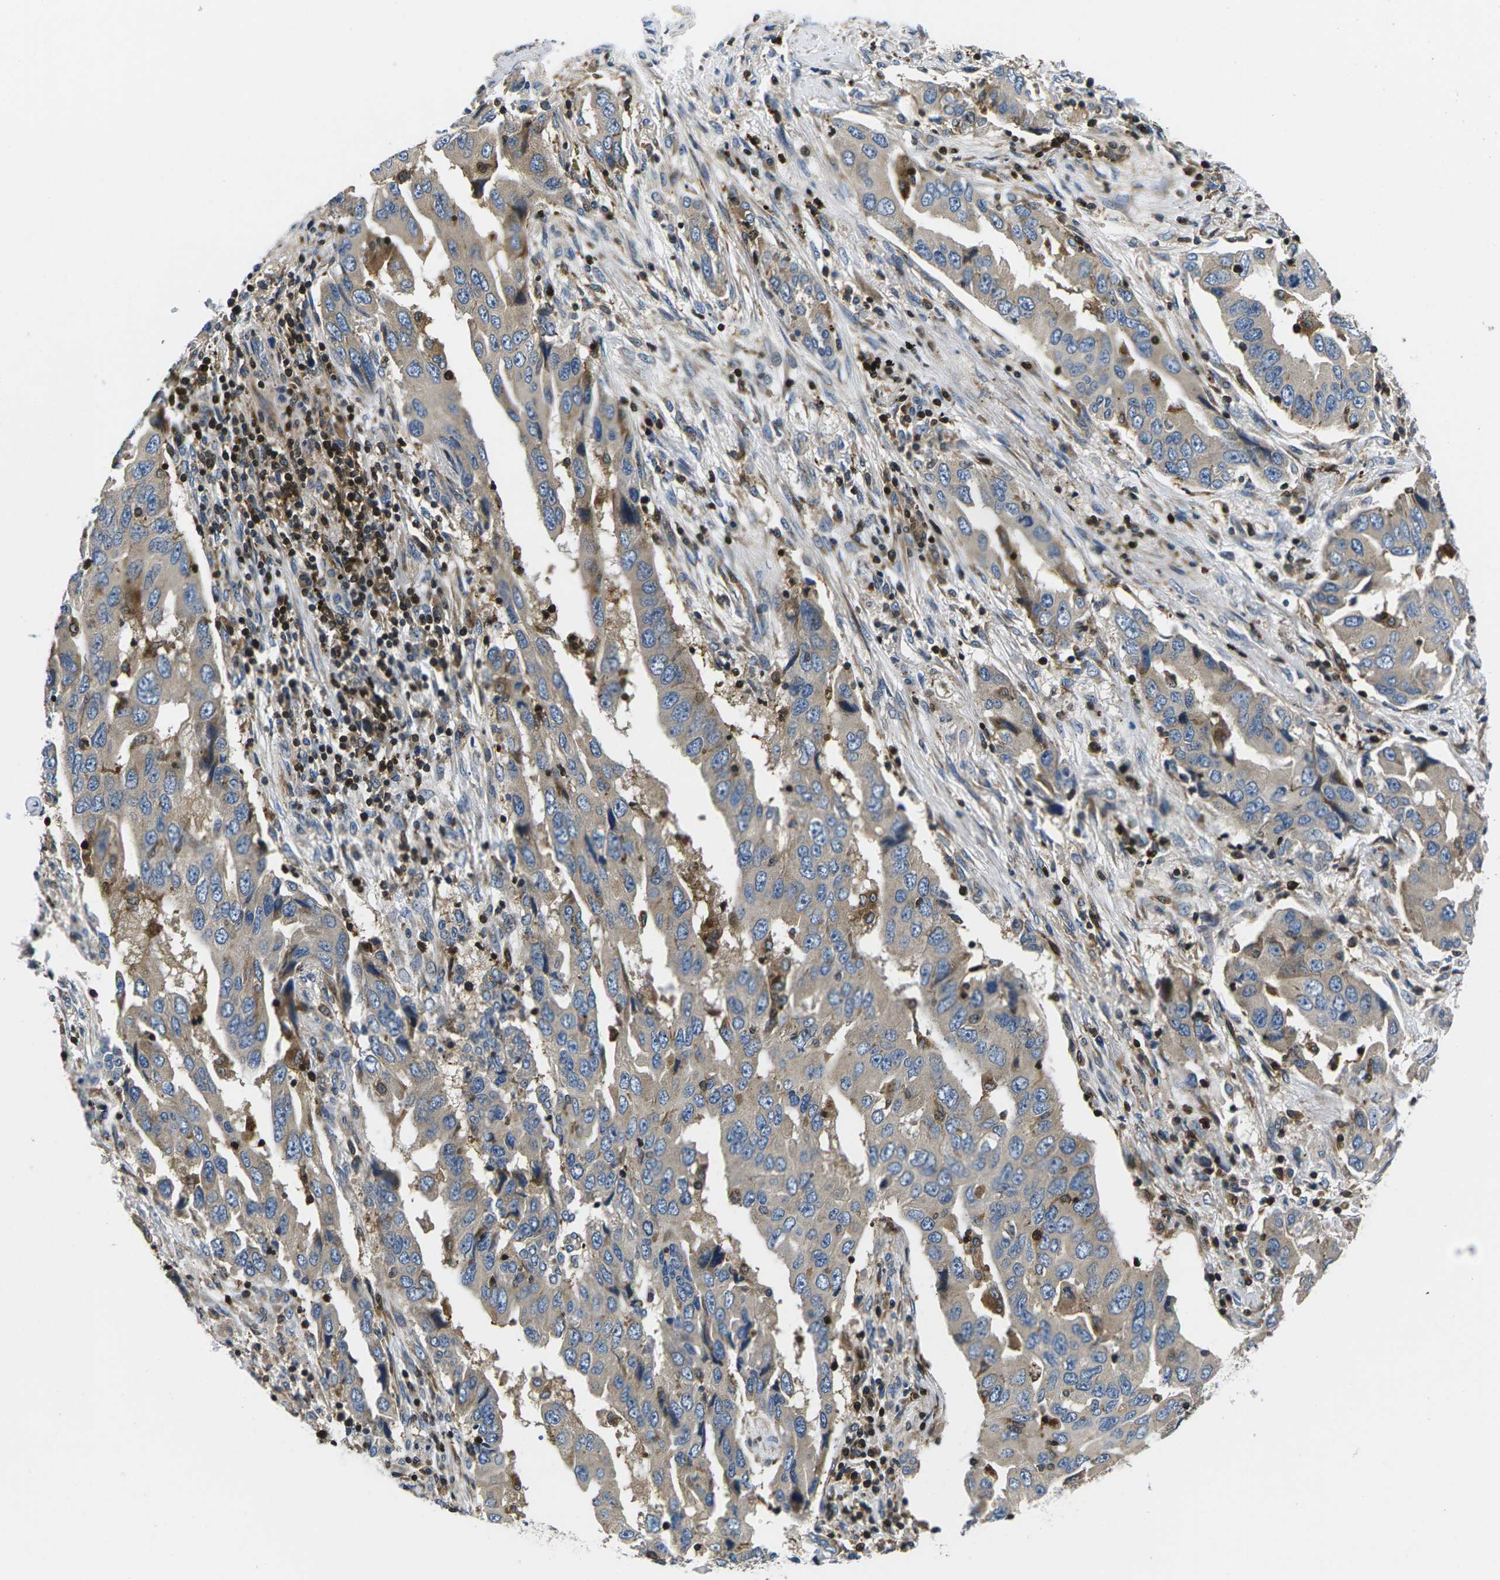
{"staining": {"intensity": "weak", "quantity": ">75%", "location": "cytoplasmic/membranous"}, "tissue": "lung cancer", "cell_type": "Tumor cells", "image_type": "cancer", "snomed": [{"axis": "morphology", "description": "Adenocarcinoma, NOS"}, {"axis": "topography", "description": "Lung"}], "caption": "Immunohistochemistry (IHC) image of neoplastic tissue: lung adenocarcinoma stained using IHC shows low levels of weak protein expression localized specifically in the cytoplasmic/membranous of tumor cells, appearing as a cytoplasmic/membranous brown color.", "gene": "PLCE1", "patient": {"sex": "female", "age": 65}}